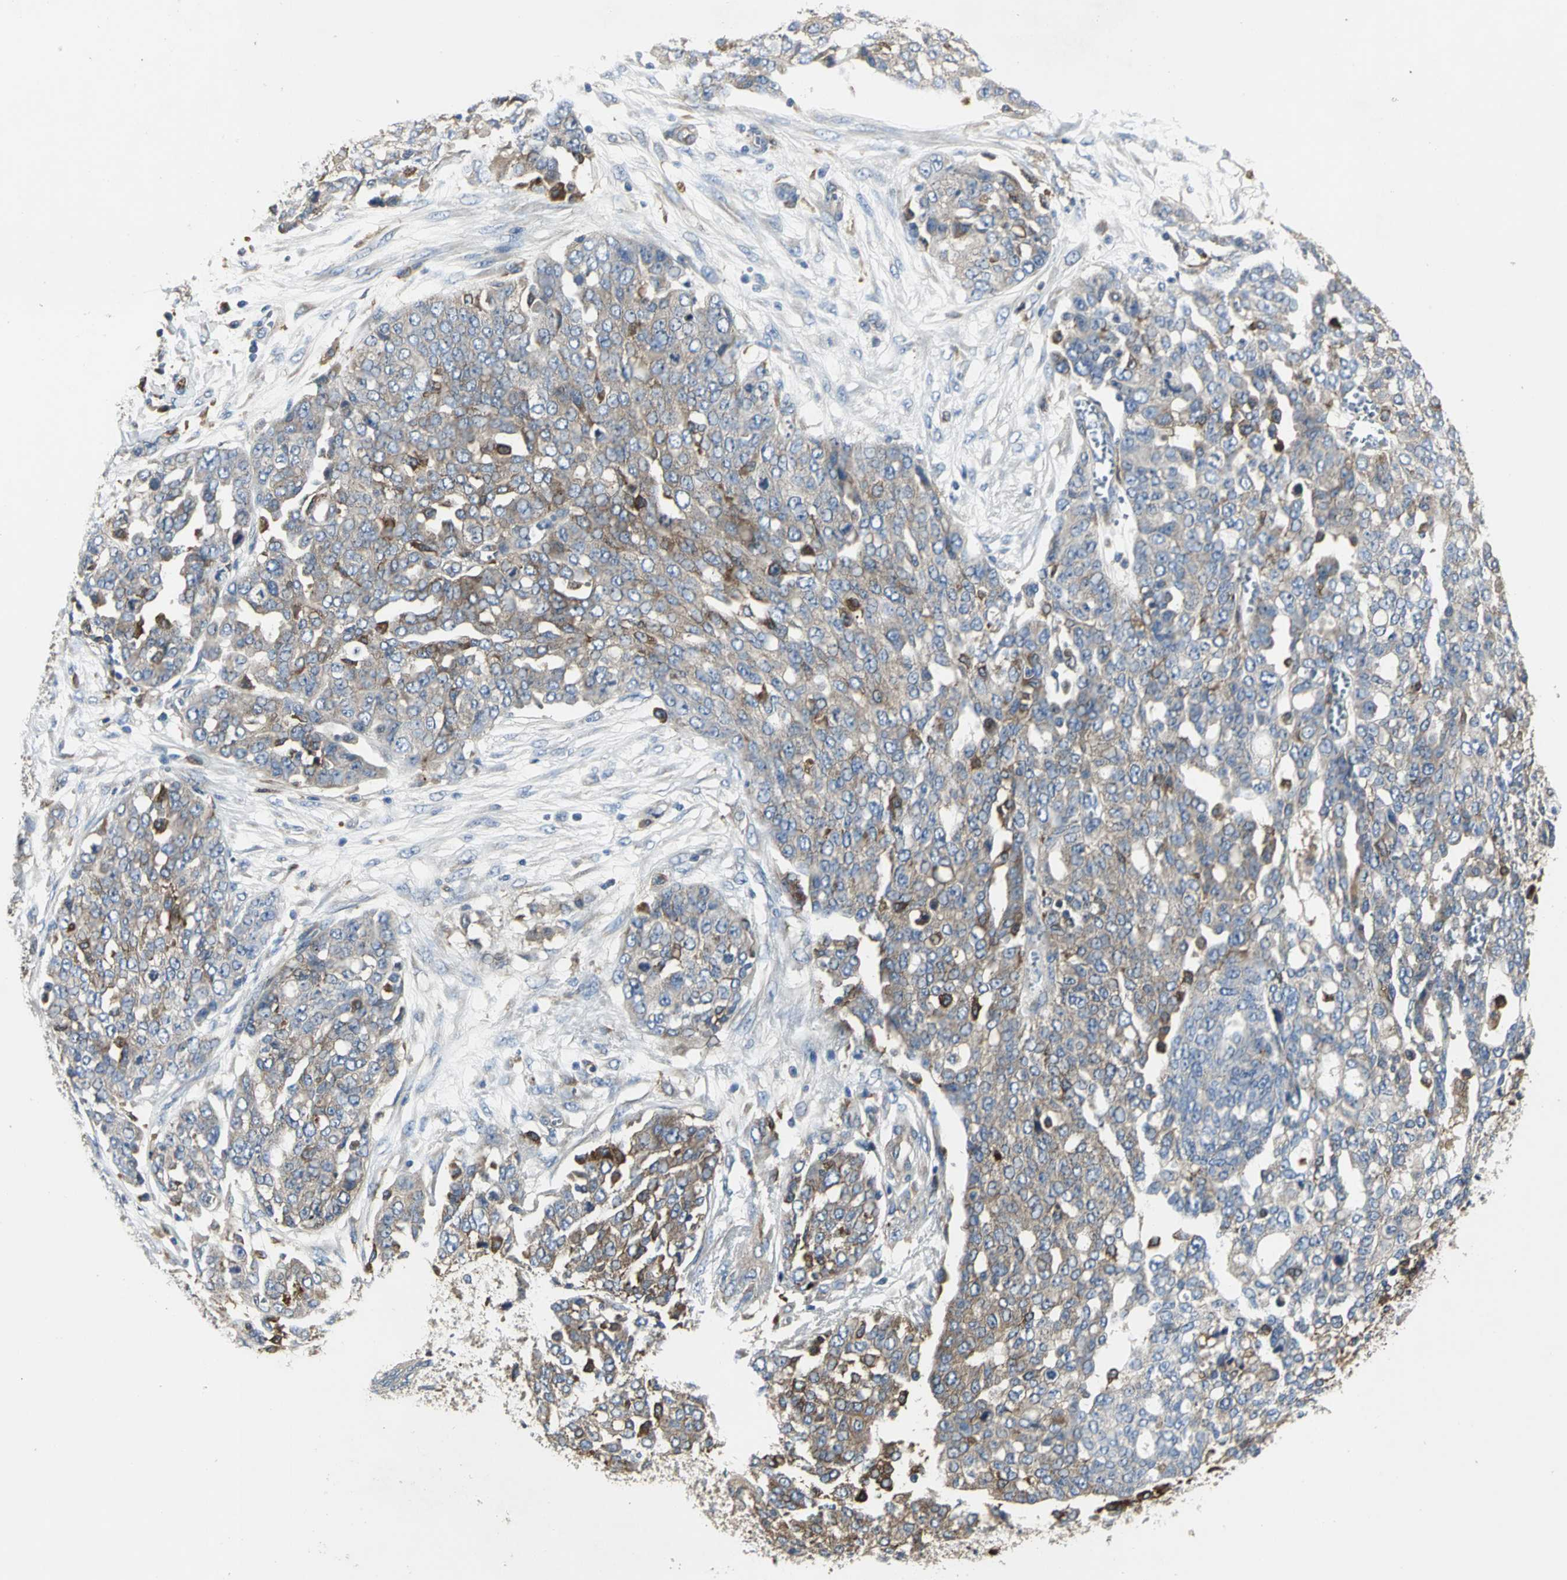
{"staining": {"intensity": "moderate", "quantity": ">75%", "location": "cytoplasmic/membranous"}, "tissue": "ovarian cancer", "cell_type": "Tumor cells", "image_type": "cancer", "snomed": [{"axis": "morphology", "description": "Cystadenocarcinoma, serous, NOS"}, {"axis": "topography", "description": "Soft tissue"}, {"axis": "topography", "description": "Ovary"}], "caption": "Moderate cytoplasmic/membranous protein positivity is seen in about >75% of tumor cells in ovarian cancer (serous cystadenocarcinoma).", "gene": "CHRNB1", "patient": {"sex": "female", "age": 57}}